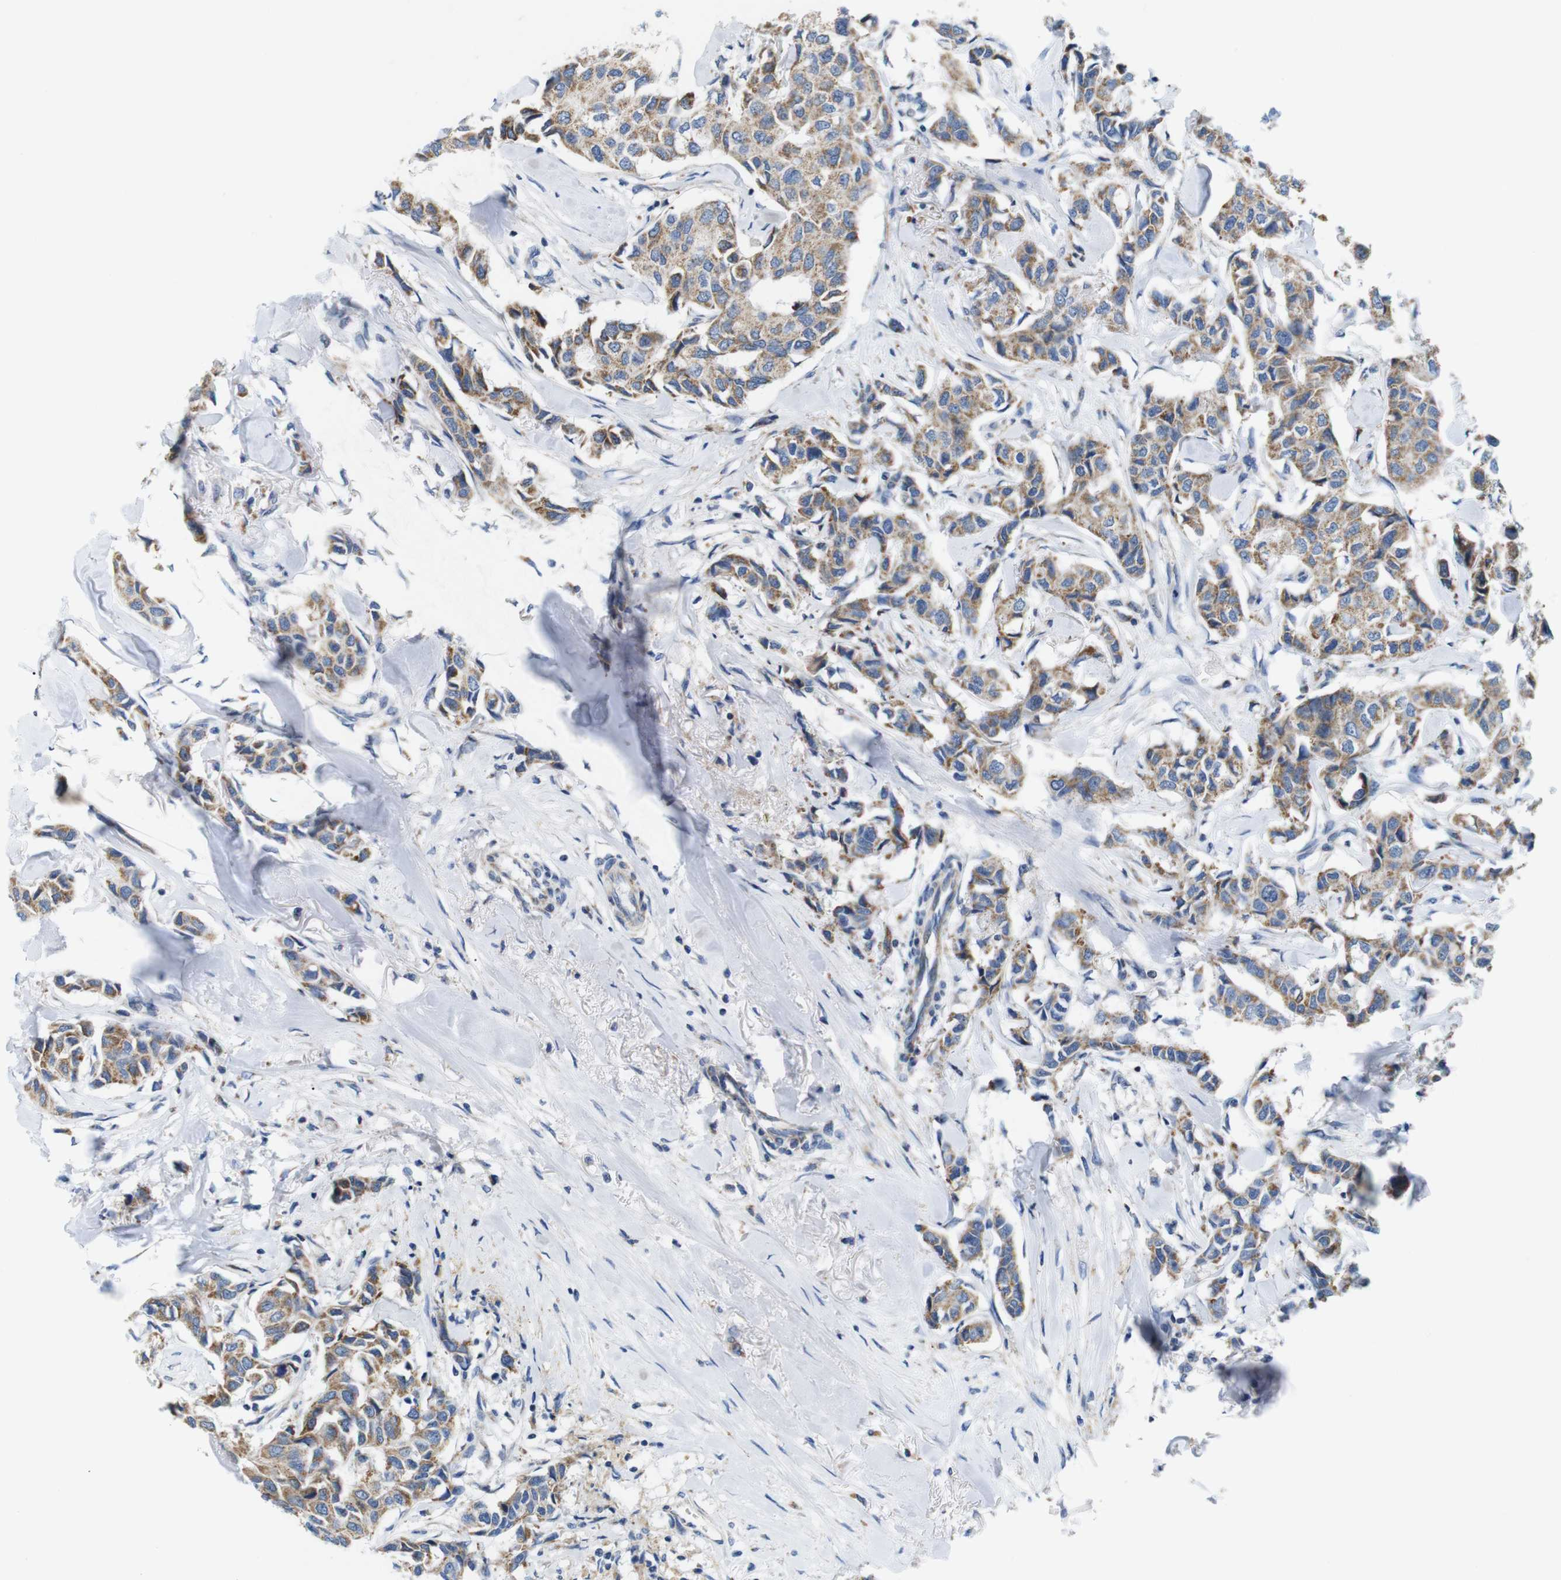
{"staining": {"intensity": "moderate", "quantity": ">75%", "location": "cytoplasmic/membranous"}, "tissue": "breast cancer", "cell_type": "Tumor cells", "image_type": "cancer", "snomed": [{"axis": "morphology", "description": "Duct carcinoma"}, {"axis": "topography", "description": "Breast"}], "caption": "Breast intraductal carcinoma was stained to show a protein in brown. There is medium levels of moderate cytoplasmic/membranous positivity in about >75% of tumor cells. (Stains: DAB (3,3'-diaminobenzidine) in brown, nuclei in blue, Microscopy: brightfield microscopy at high magnification).", "gene": "F2RL1", "patient": {"sex": "female", "age": 80}}